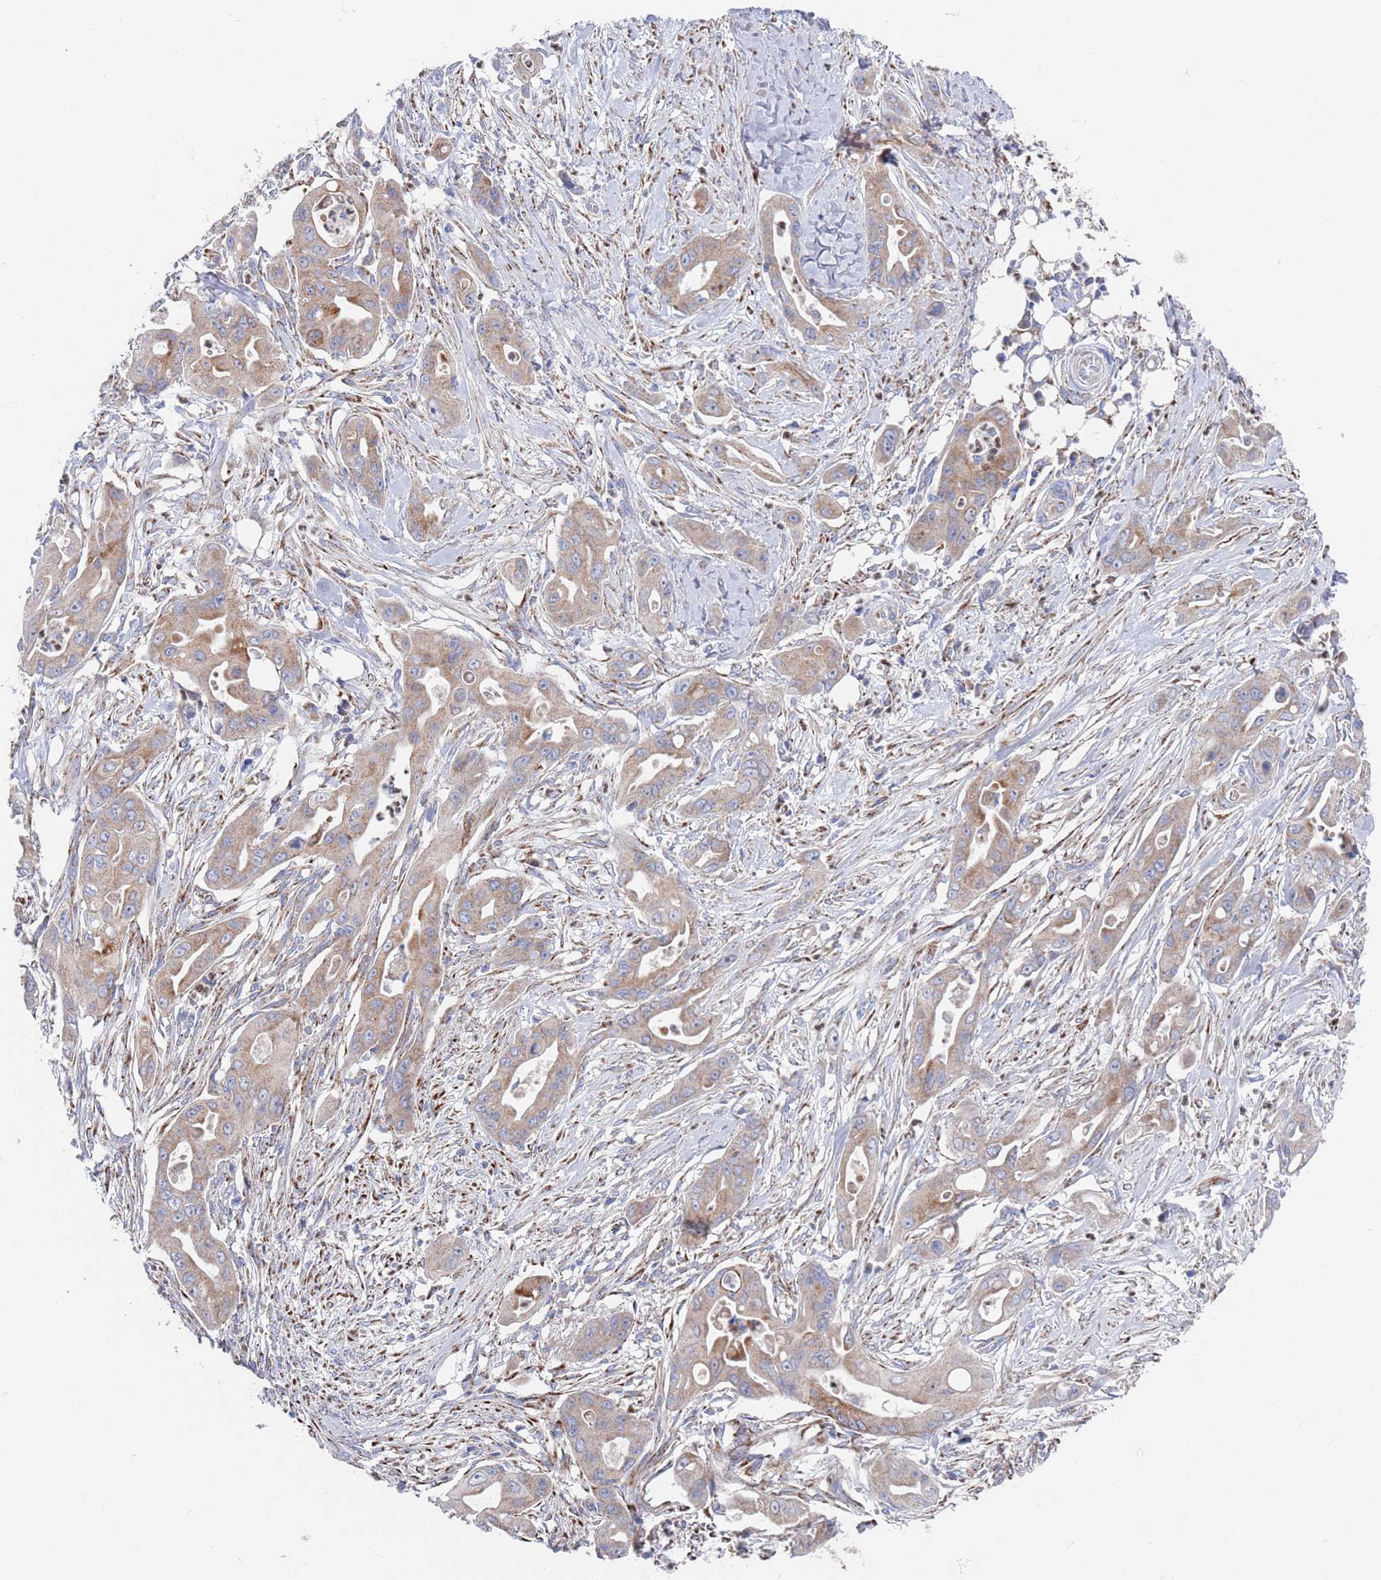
{"staining": {"intensity": "weak", "quantity": "25%-75%", "location": "cytoplasmic/membranous"}, "tissue": "ovarian cancer", "cell_type": "Tumor cells", "image_type": "cancer", "snomed": [{"axis": "morphology", "description": "Cystadenocarcinoma, mucinous, NOS"}, {"axis": "topography", "description": "Ovary"}], "caption": "This photomicrograph exhibits ovarian cancer (mucinous cystadenocarcinoma) stained with immunohistochemistry to label a protein in brown. The cytoplasmic/membranous of tumor cells show weak positivity for the protein. Nuclei are counter-stained blue.", "gene": "CHCHD6", "patient": {"sex": "female", "age": 70}}